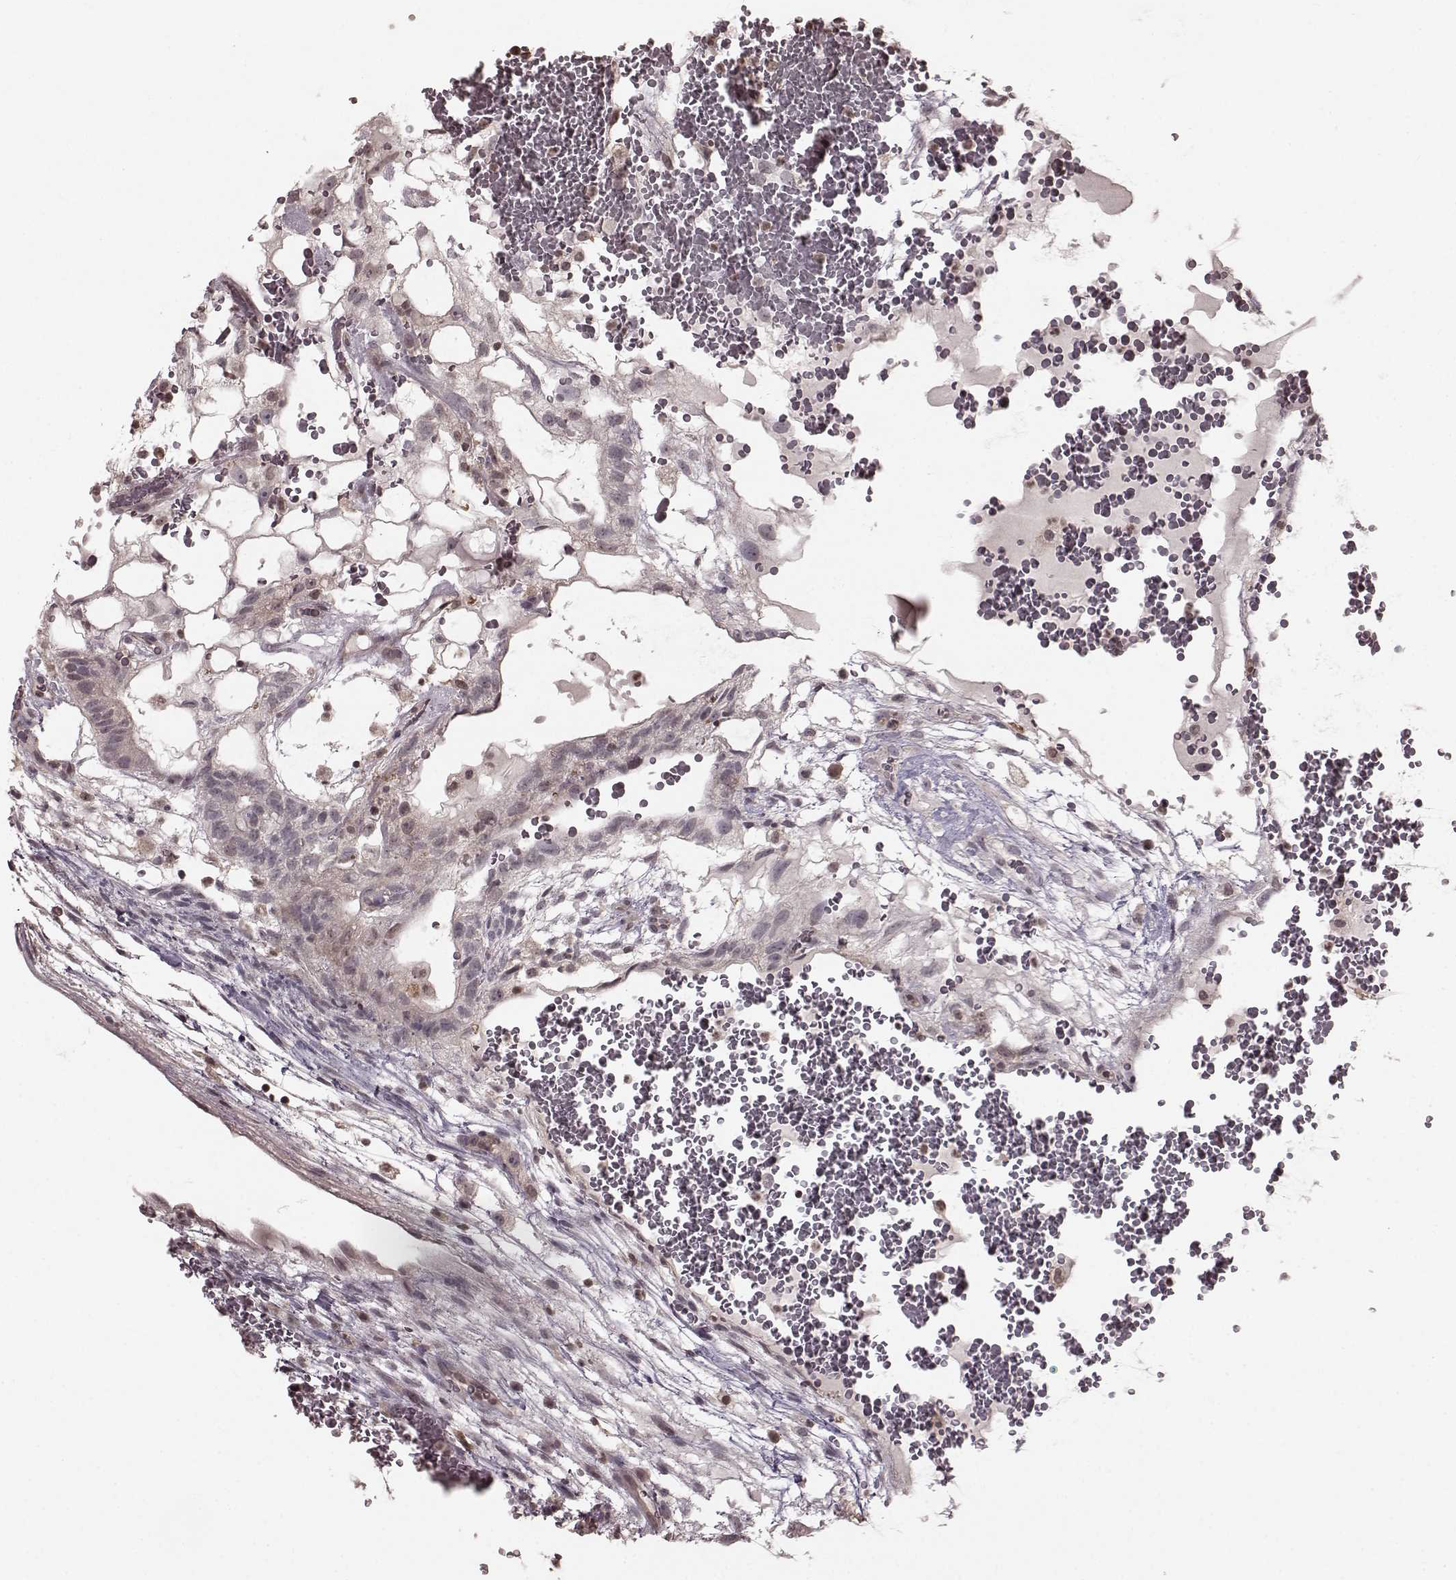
{"staining": {"intensity": "weak", "quantity": "<25%", "location": "cytoplasmic/membranous"}, "tissue": "testis cancer", "cell_type": "Tumor cells", "image_type": "cancer", "snomed": [{"axis": "morphology", "description": "Normal tissue, NOS"}, {"axis": "morphology", "description": "Carcinoma, Embryonal, NOS"}, {"axis": "topography", "description": "Testis"}], "caption": "This photomicrograph is of testis cancer (embryonal carcinoma) stained with immunohistochemistry to label a protein in brown with the nuclei are counter-stained blue. There is no expression in tumor cells. The staining is performed using DAB (3,3'-diaminobenzidine) brown chromogen with nuclei counter-stained in using hematoxylin.", "gene": "GSS", "patient": {"sex": "male", "age": 32}}